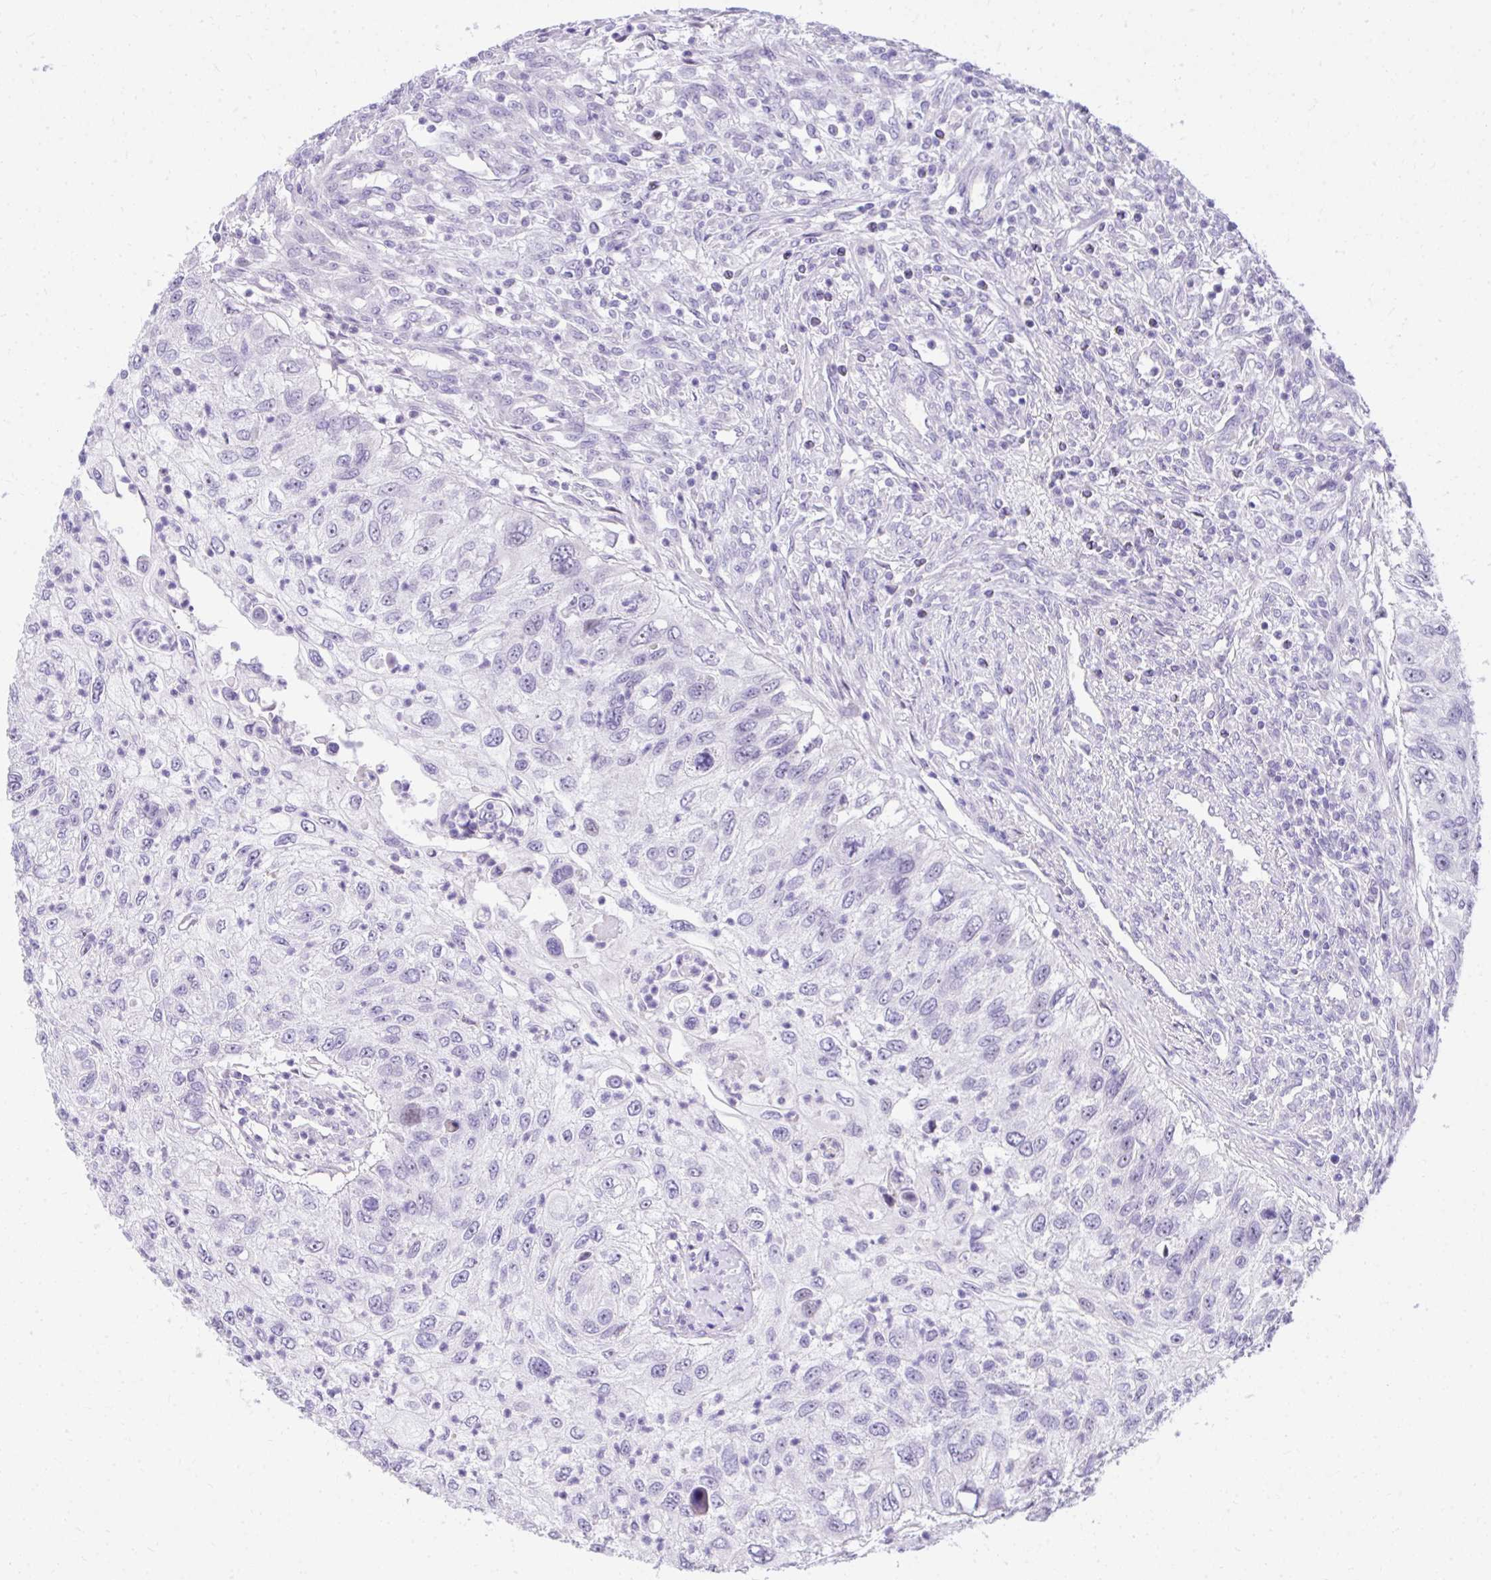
{"staining": {"intensity": "negative", "quantity": "none", "location": "none"}, "tissue": "urothelial cancer", "cell_type": "Tumor cells", "image_type": "cancer", "snomed": [{"axis": "morphology", "description": "Urothelial carcinoma, High grade"}, {"axis": "topography", "description": "Urinary bladder"}], "caption": "Immunohistochemistry (IHC) of urothelial cancer reveals no expression in tumor cells.", "gene": "EID3", "patient": {"sex": "female", "age": 60}}